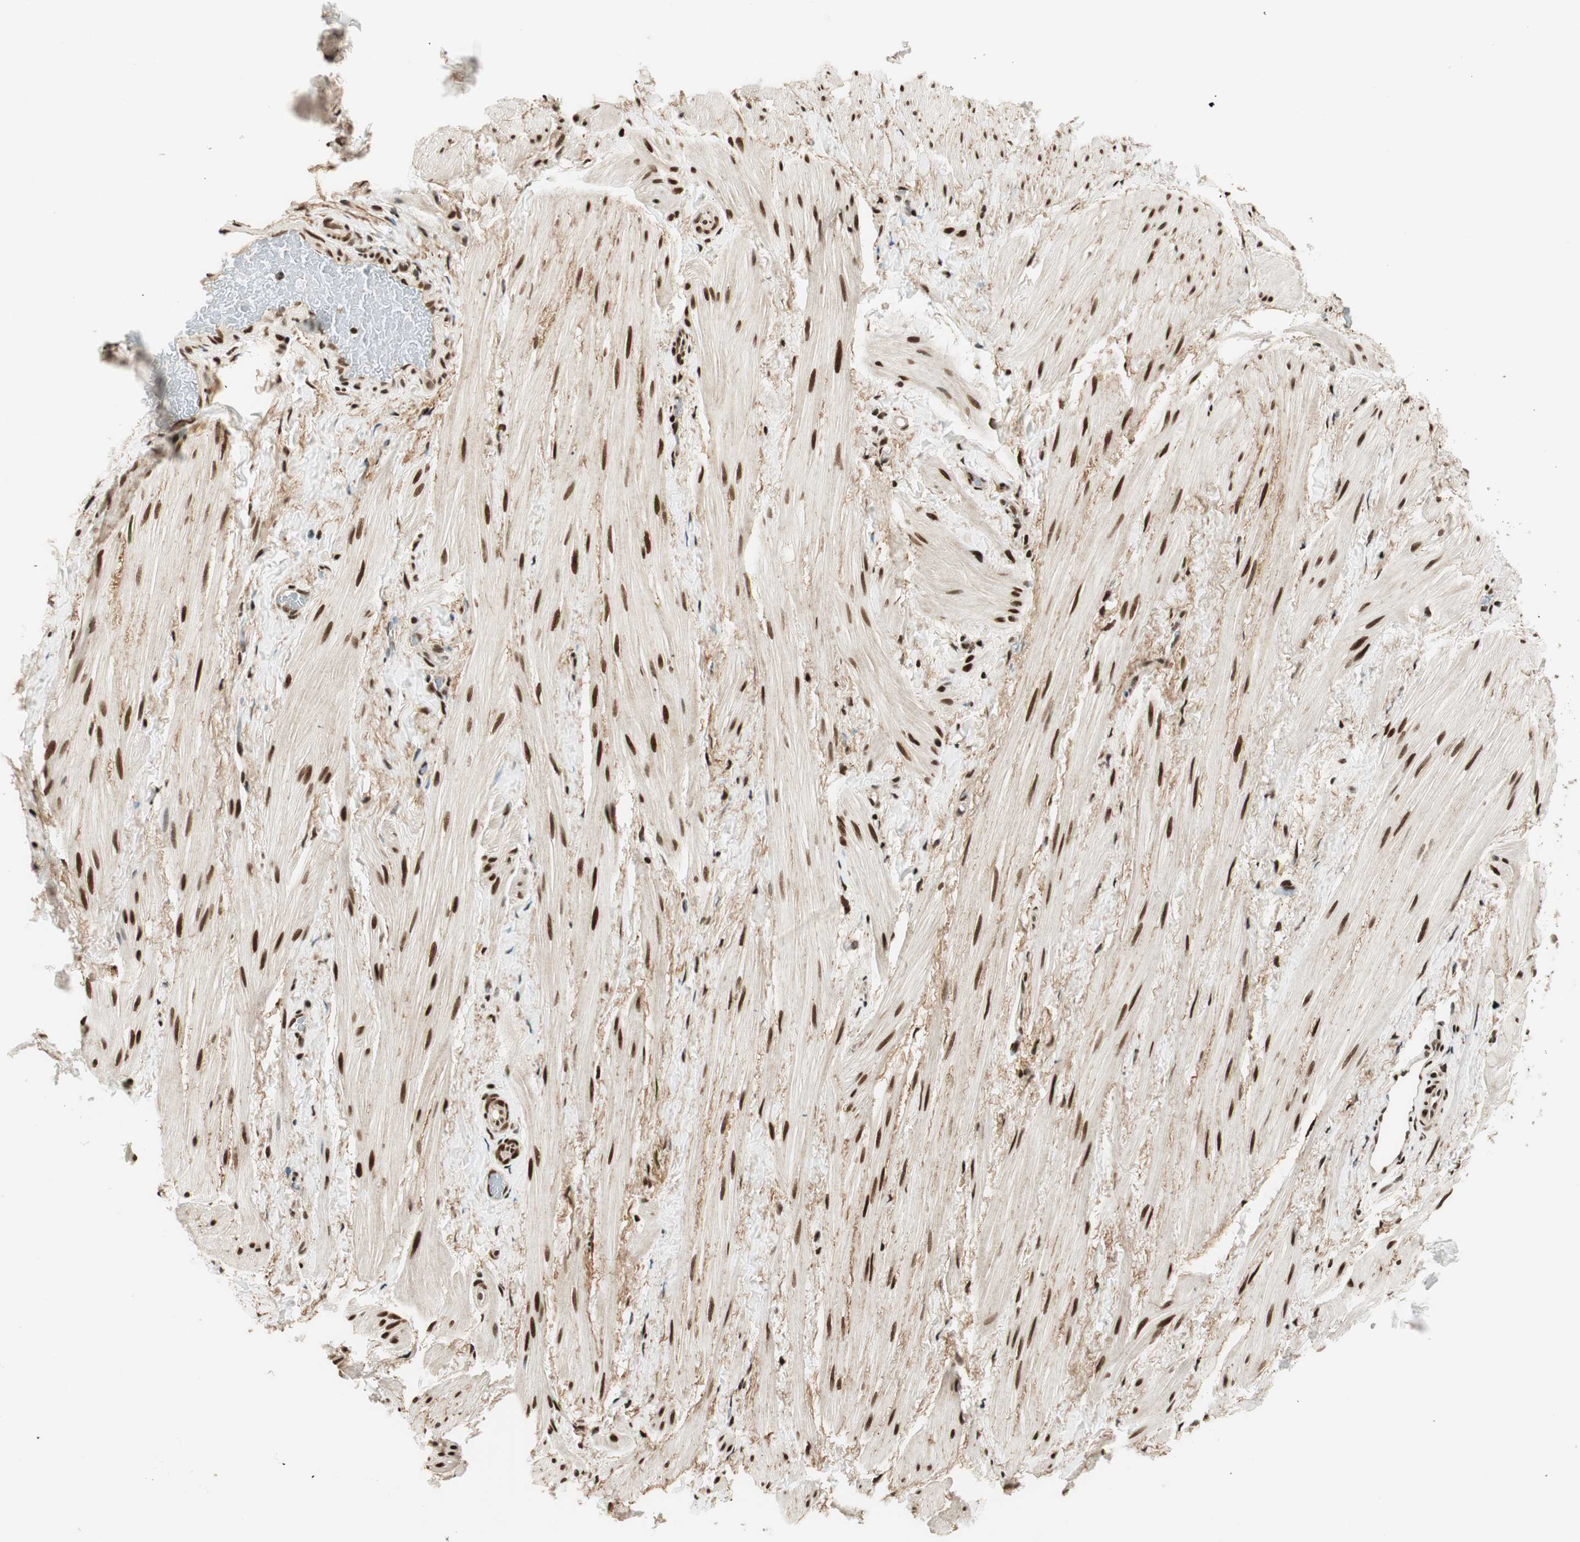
{"staining": {"intensity": "moderate", "quantity": ">75%", "location": "nuclear"}, "tissue": "smooth muscle", "cell_type": "Smooth muscle cells", "image_type": "normal", "snomed": [{"axis": "morphology", "description": "Normal tissue, NOS"}, {"axis": "topography", "description": "Smooth muscle"}], "caption": "Normal smooth muscle was stained to show a protein in brown. There is medium levels of moderate nuclear staining in about >75% of smooth muscle cells. (DAB (3,3'-diaminobenzidine) IHC with brightfield microscopy, high magnification).", "gene": "RING1", "patient": {"sex": "male", "age": 16}}